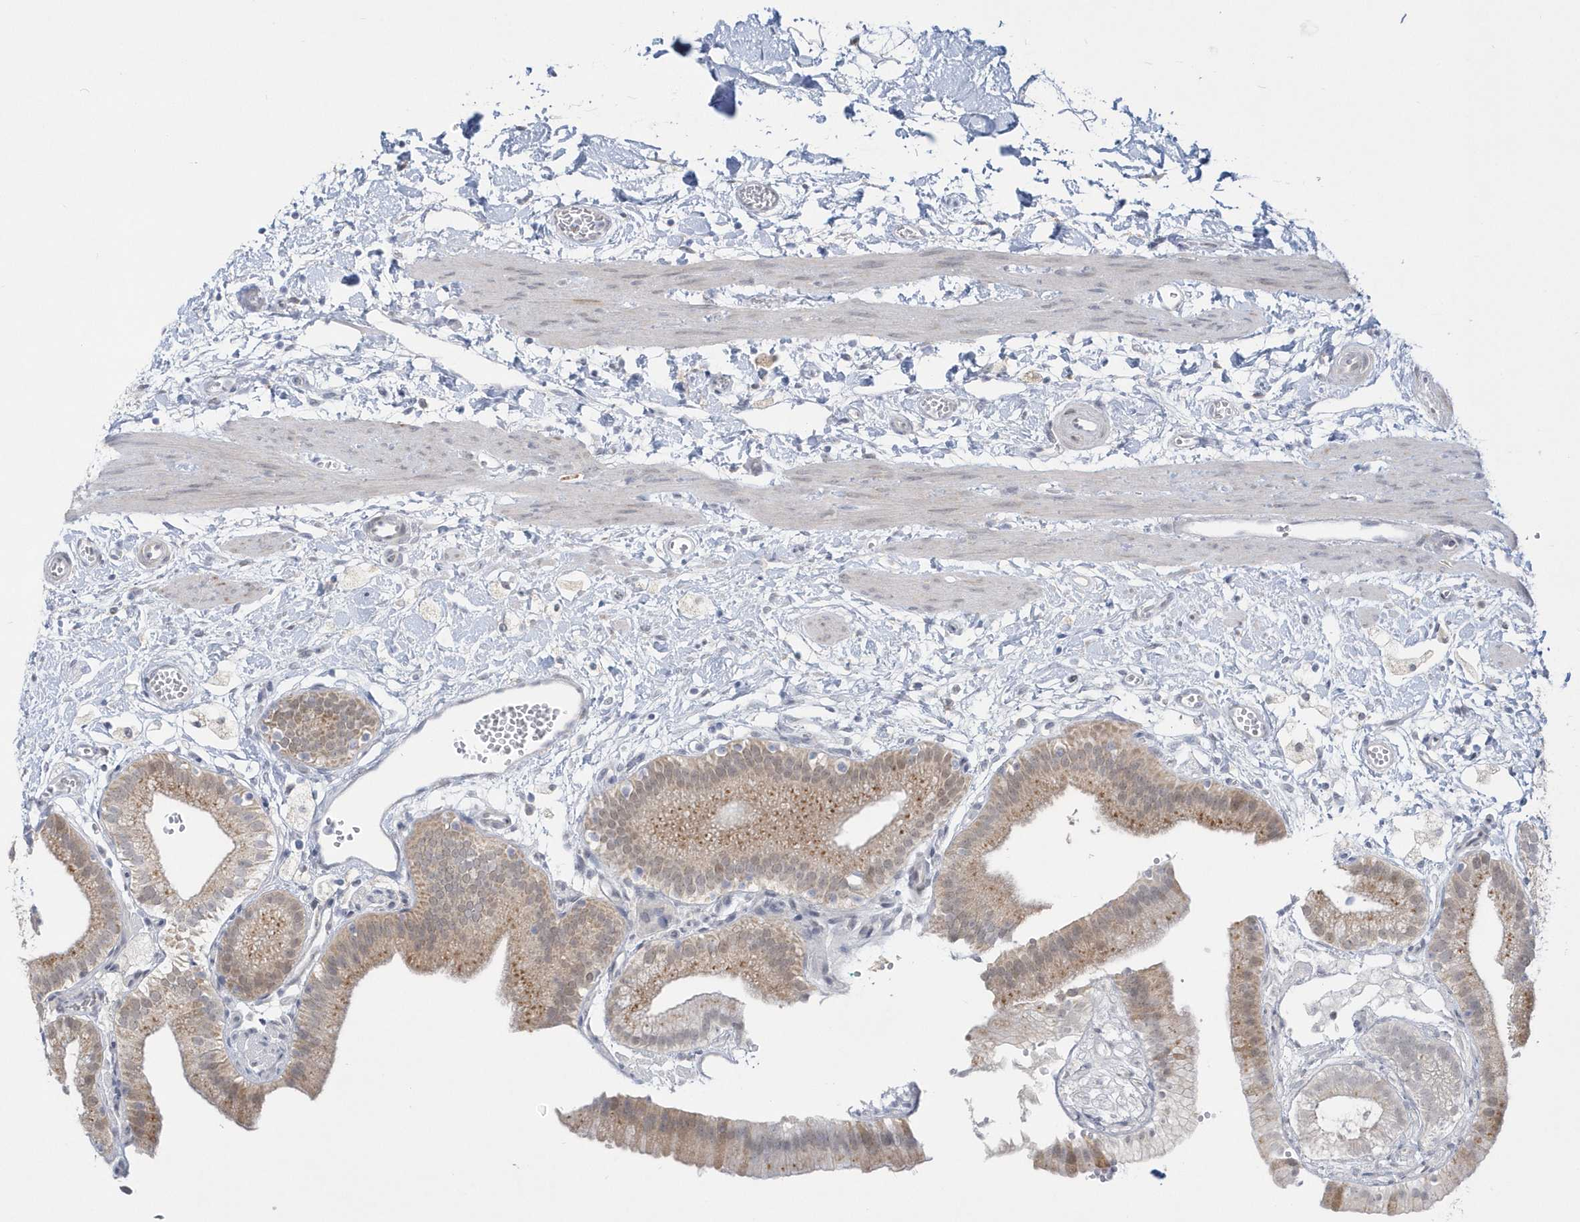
{"staining": {"intensity": "moderate", "quantity": "25%-75%", "location": "cytoplasmic/membranous"}, "tissue": "gallbladder", "cell_type": "Glandular cells", "image_type": "normal", "snomed": [{"axis": "morphology", "description": "Normal tissue, NOS"}, {"axis": "topography", "description": "Gallbladder"}], "caption": "This histopathology image displays immunohistochemistry staining of normal human gallbladder, with medium moderate cytoplasmic/membranous staining in approximately 25%-75% of glandular cells.", "gene": "PCBD1", "patient": {"sex": "male", "age": 55}}